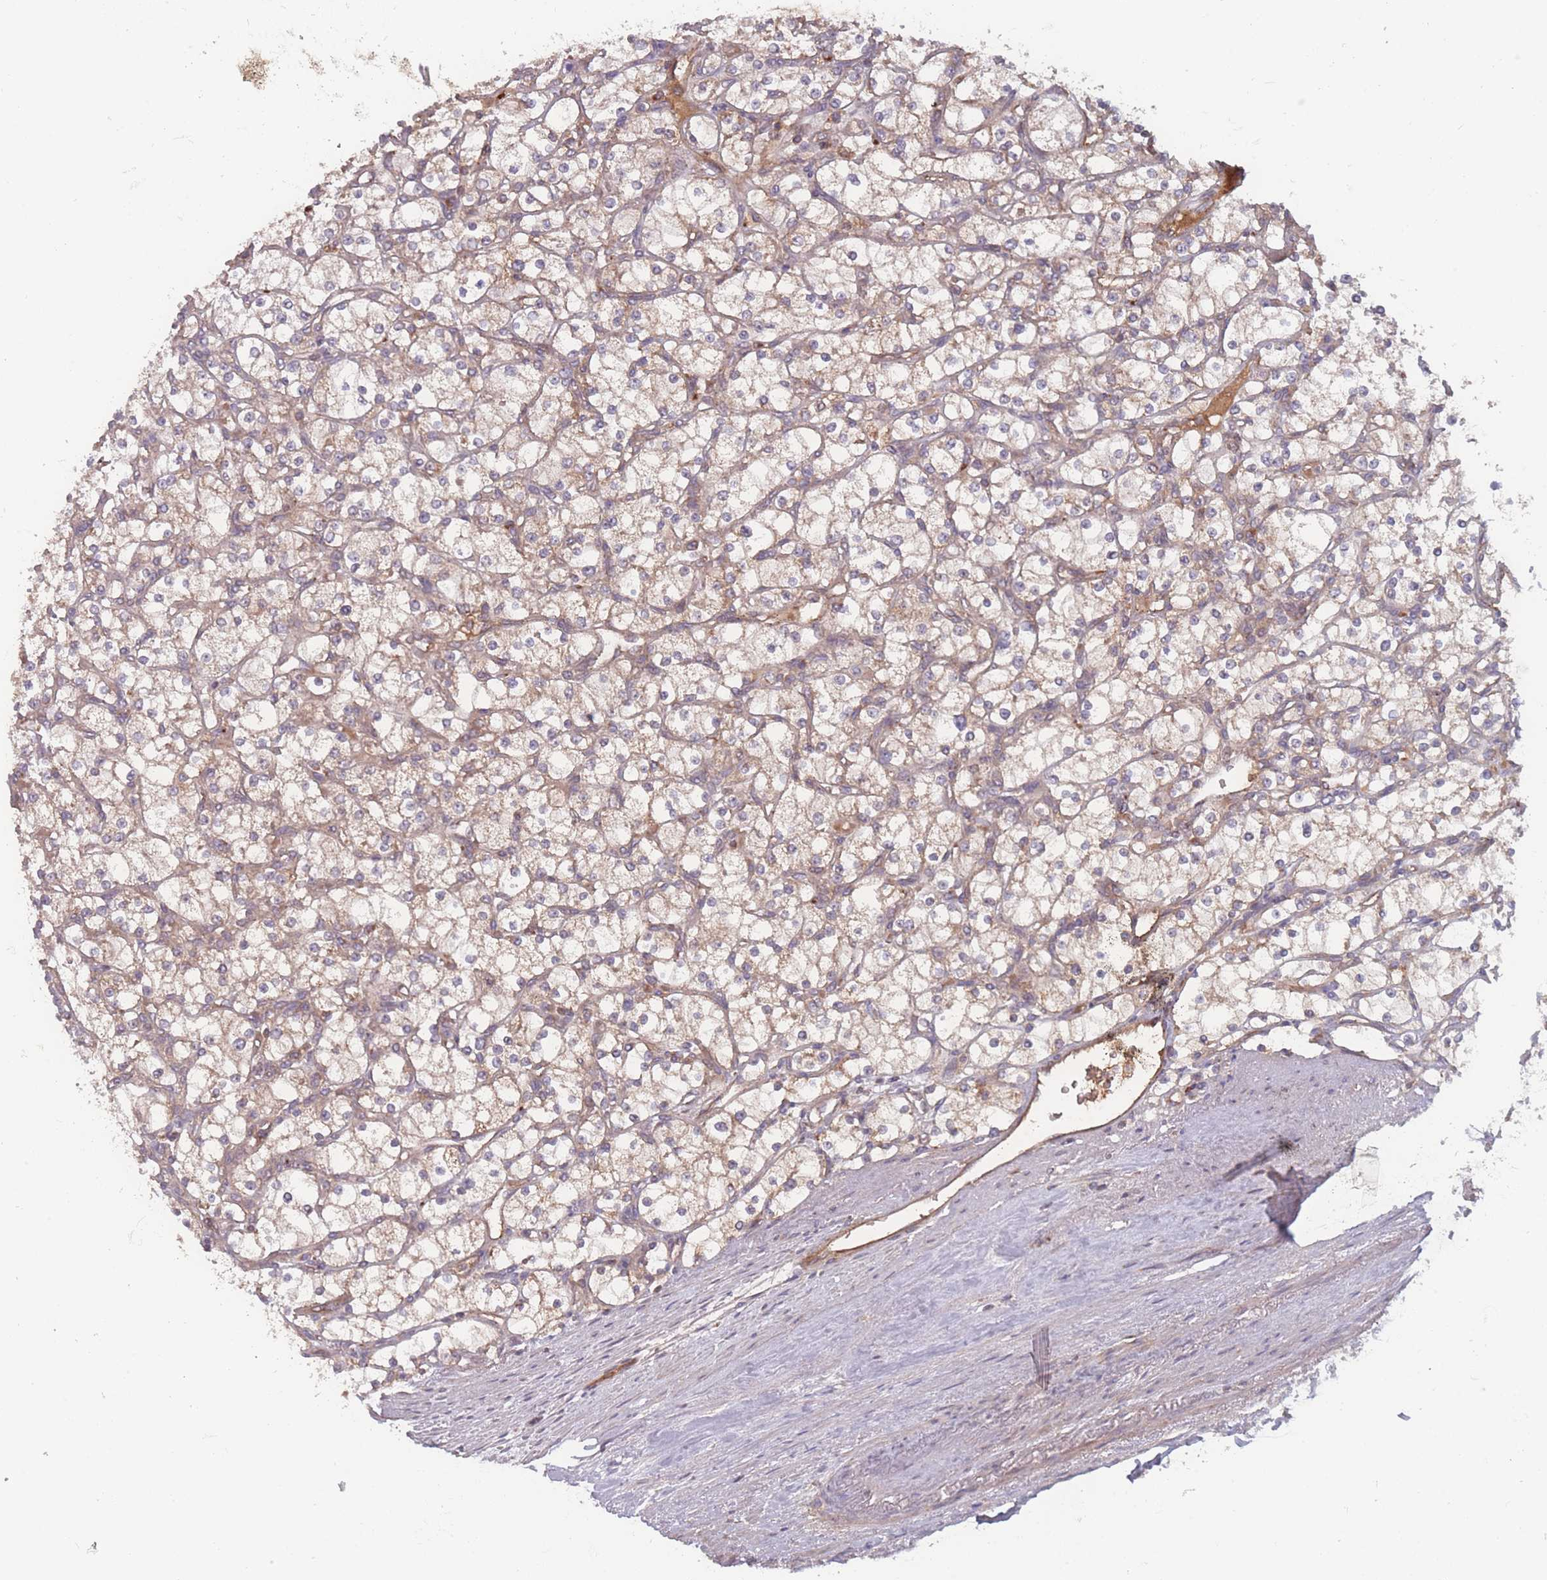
{"staining": {"intensity": "weak", "quantity": ">75%", "location": "cytoplasmic/membranous"}, "tissue": "renal cancer", "cell_type": "Tumor cells", "image_type": "cancer", "snomed": [{"axis": "morphology", "description": "Adenocarcinoma, NOS"}, {"axis": "topography", "description": "Kidney"}], "caption": "There is low levels of weak cytoplasmic/membranous staining in tumor cells of adenocarcinoma (renal), as demonstrated by immunohistochemical staining (brown color).", "gene": "ATP5MG", "patient": {"sex": "male", "age": 80}}